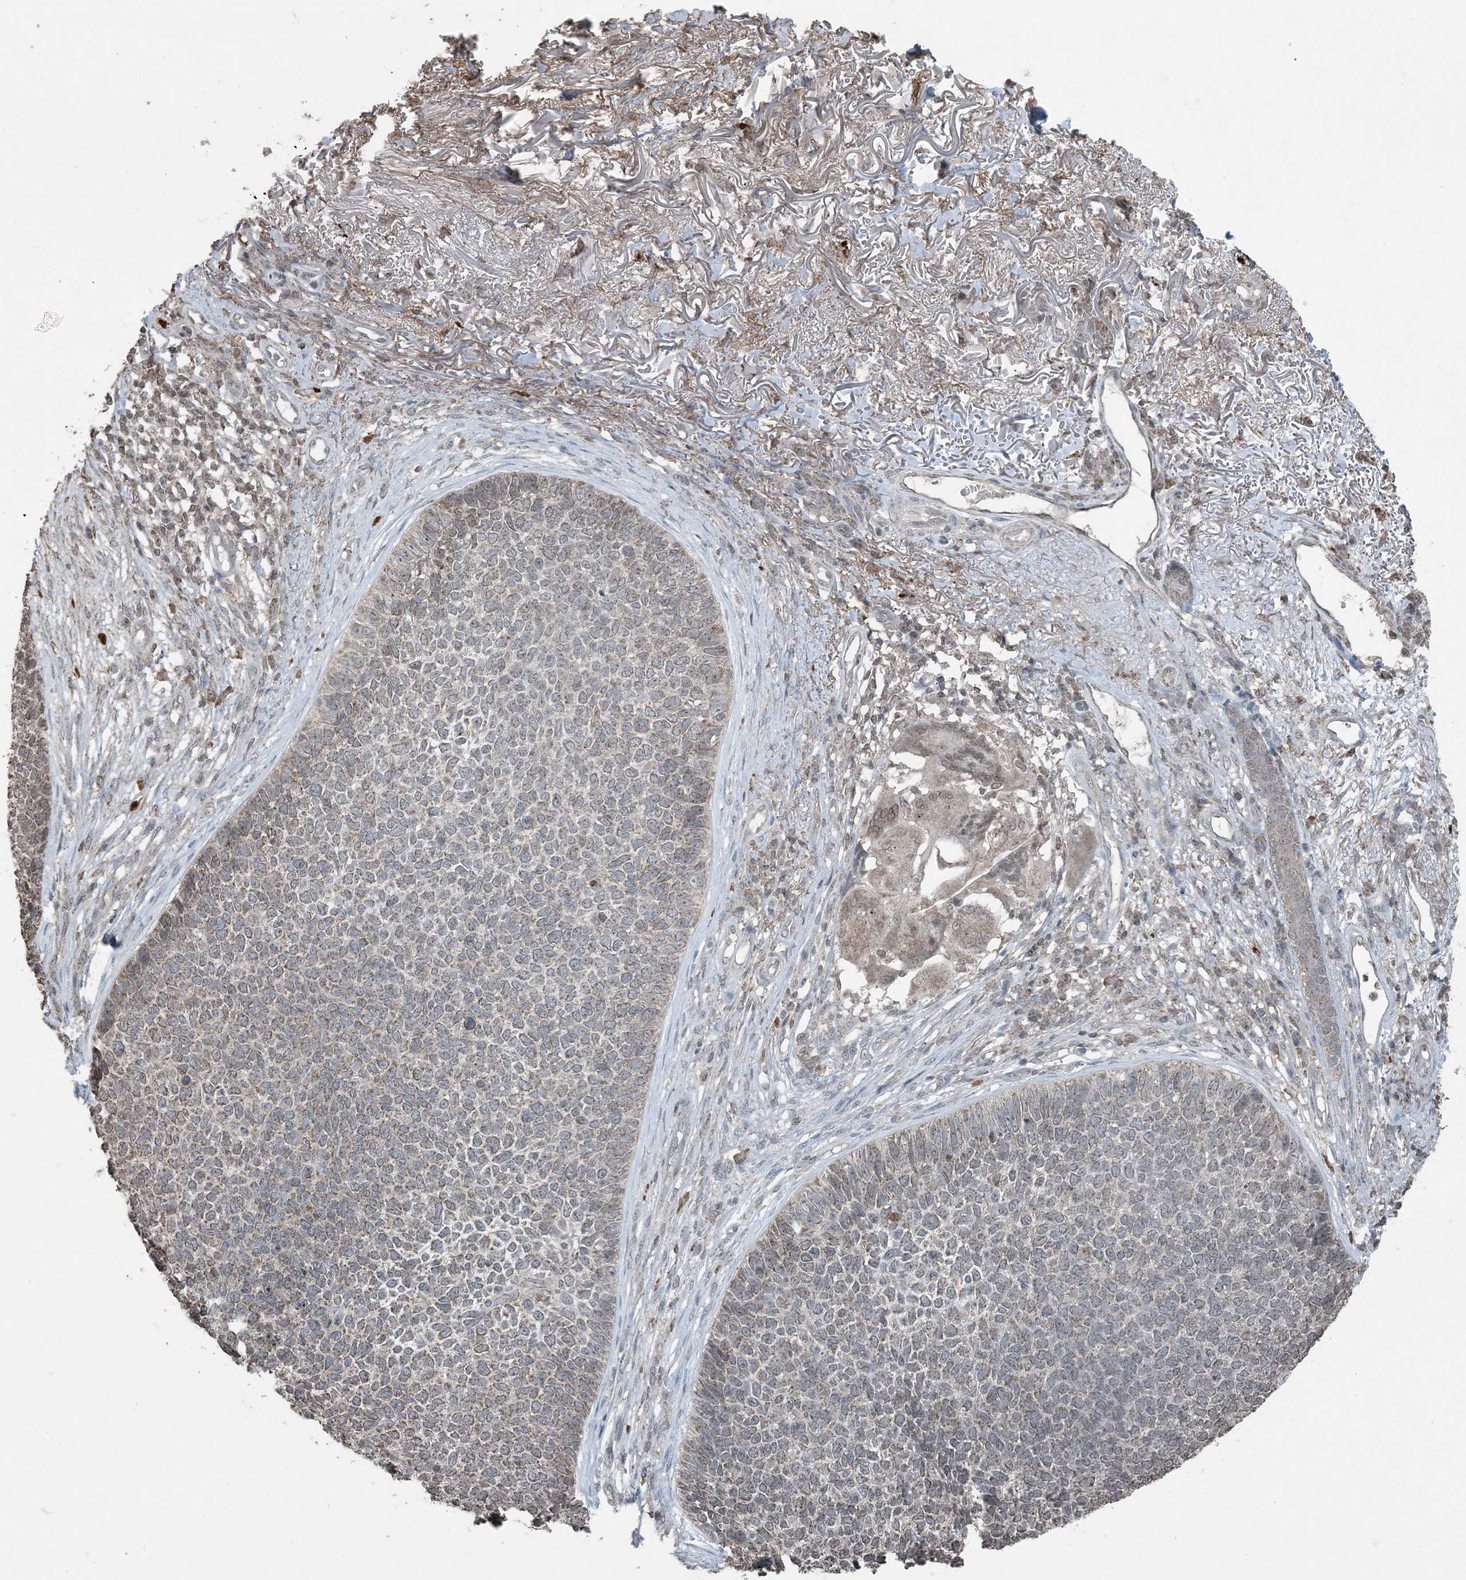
{"staining": {"intensity": "weak", "quantity": "25%-75%", "location": "cytoplasmic/membranous"}, "tissue": "skin cancer", "cell_type": "Tumor cells", "image_type": "cancer", "snomed": [{"axis": "morphology", "description": "Basal cell carcinoma"}, {"axis": "topography", "description": "Skin"}], "caption": "High-magnification brightfield microscopy of basal cell carcinoma (skin) stained with DAB (brown) and counterstained with hematoxylin (blue). tumor cells exhibit weak cytoplasmic/membranous staining is identified in approximately25%-75% of cells.", "gene": "GNL1", "patient": {"sex": "female", "age": 84}}